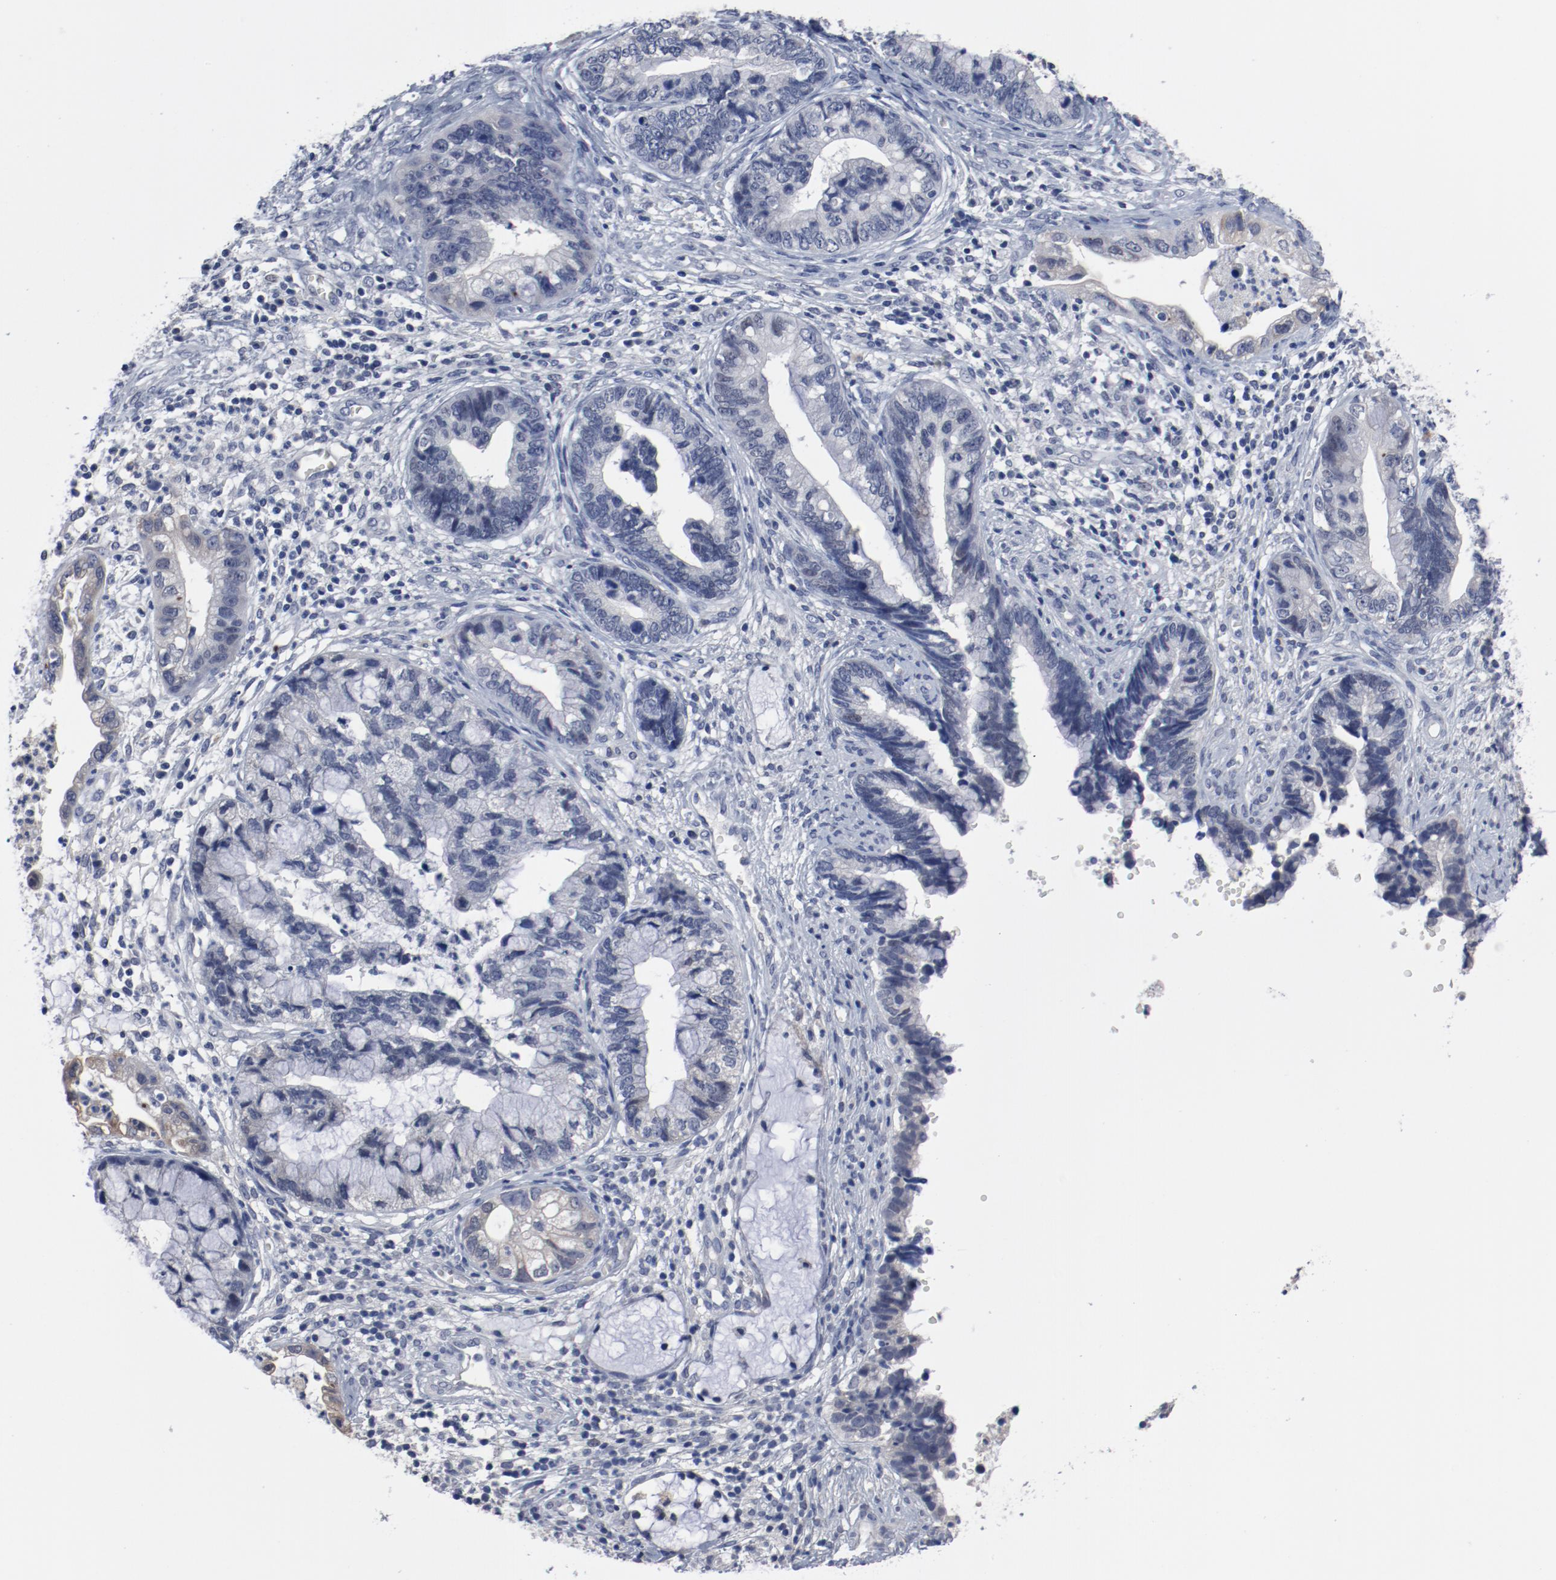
{"staining": {"intensity": "negative", "quantity": "none", "location": "none"}, "tissue": "cervical cancer", "cell_type": "Tumor cells", "image_type": "cancer", "snomed": [{"axis": "morphology", "description": "Adenocarcinoma, NOS"}, {"axis": "topography", "description": "Cervix"}], "caption": "This is an immunohistochemistry (IHC) histopathology image of cervical adenocarcinoma. There is no expression in tumor cells.", "gene": "ANKLE2", "patient": {"sex": "female", "age": 44}}